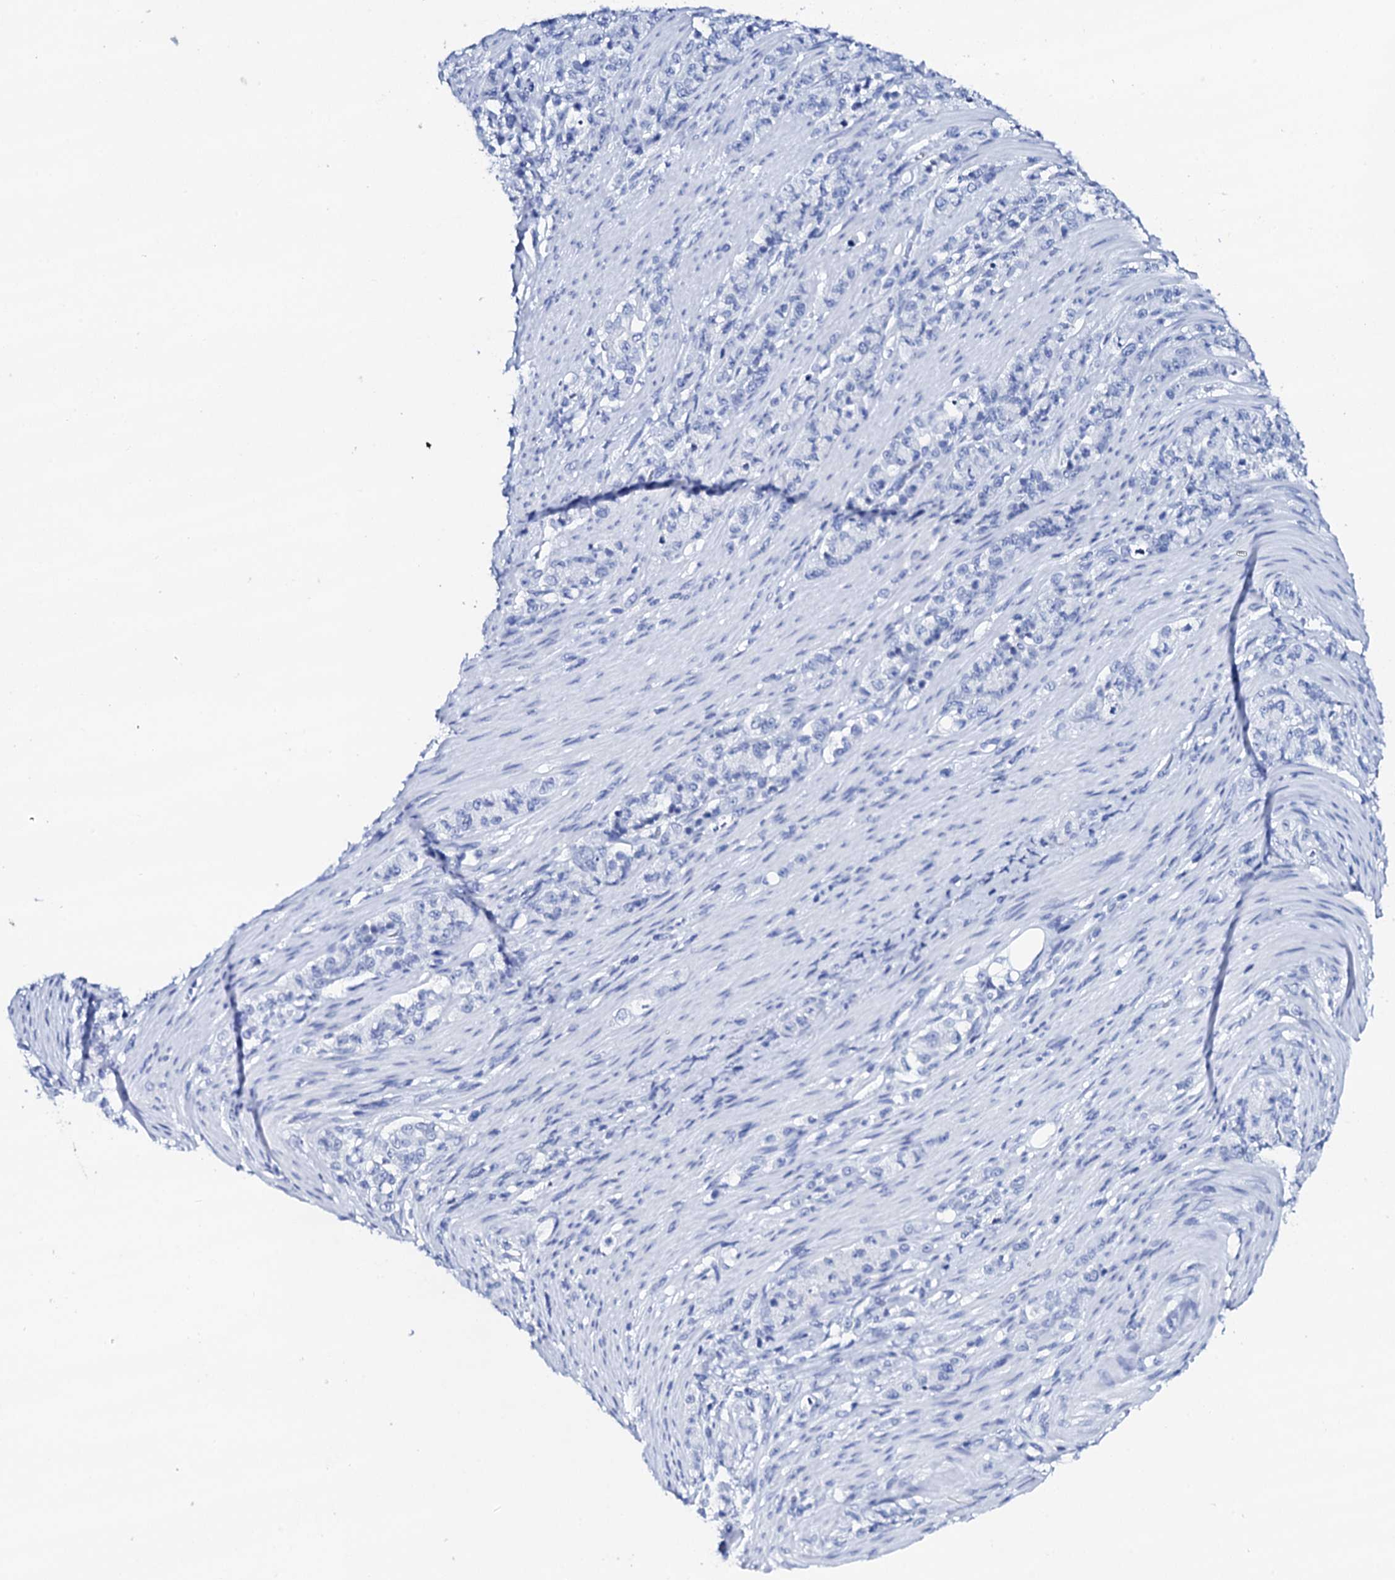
{"staining": {"intensity": "negative", "quantity": "none", "location": "none"}, "tissue": "stomach cancer", "cell_type": "Tumor cells", "image_type": "cancer", "snomed": [{"axis": "morphology", "description": "Adenocarcinoma, NOS"}, {"axis": "topography", "description": "Stomach"}], "caption": "Adenocarcinoma (stomach) stained for a protein using immunohistochemistry (IHC) displays no positivity tumor cells.", "gene": "FBXL16", "patient": {"sex": "female", "age": 79}}